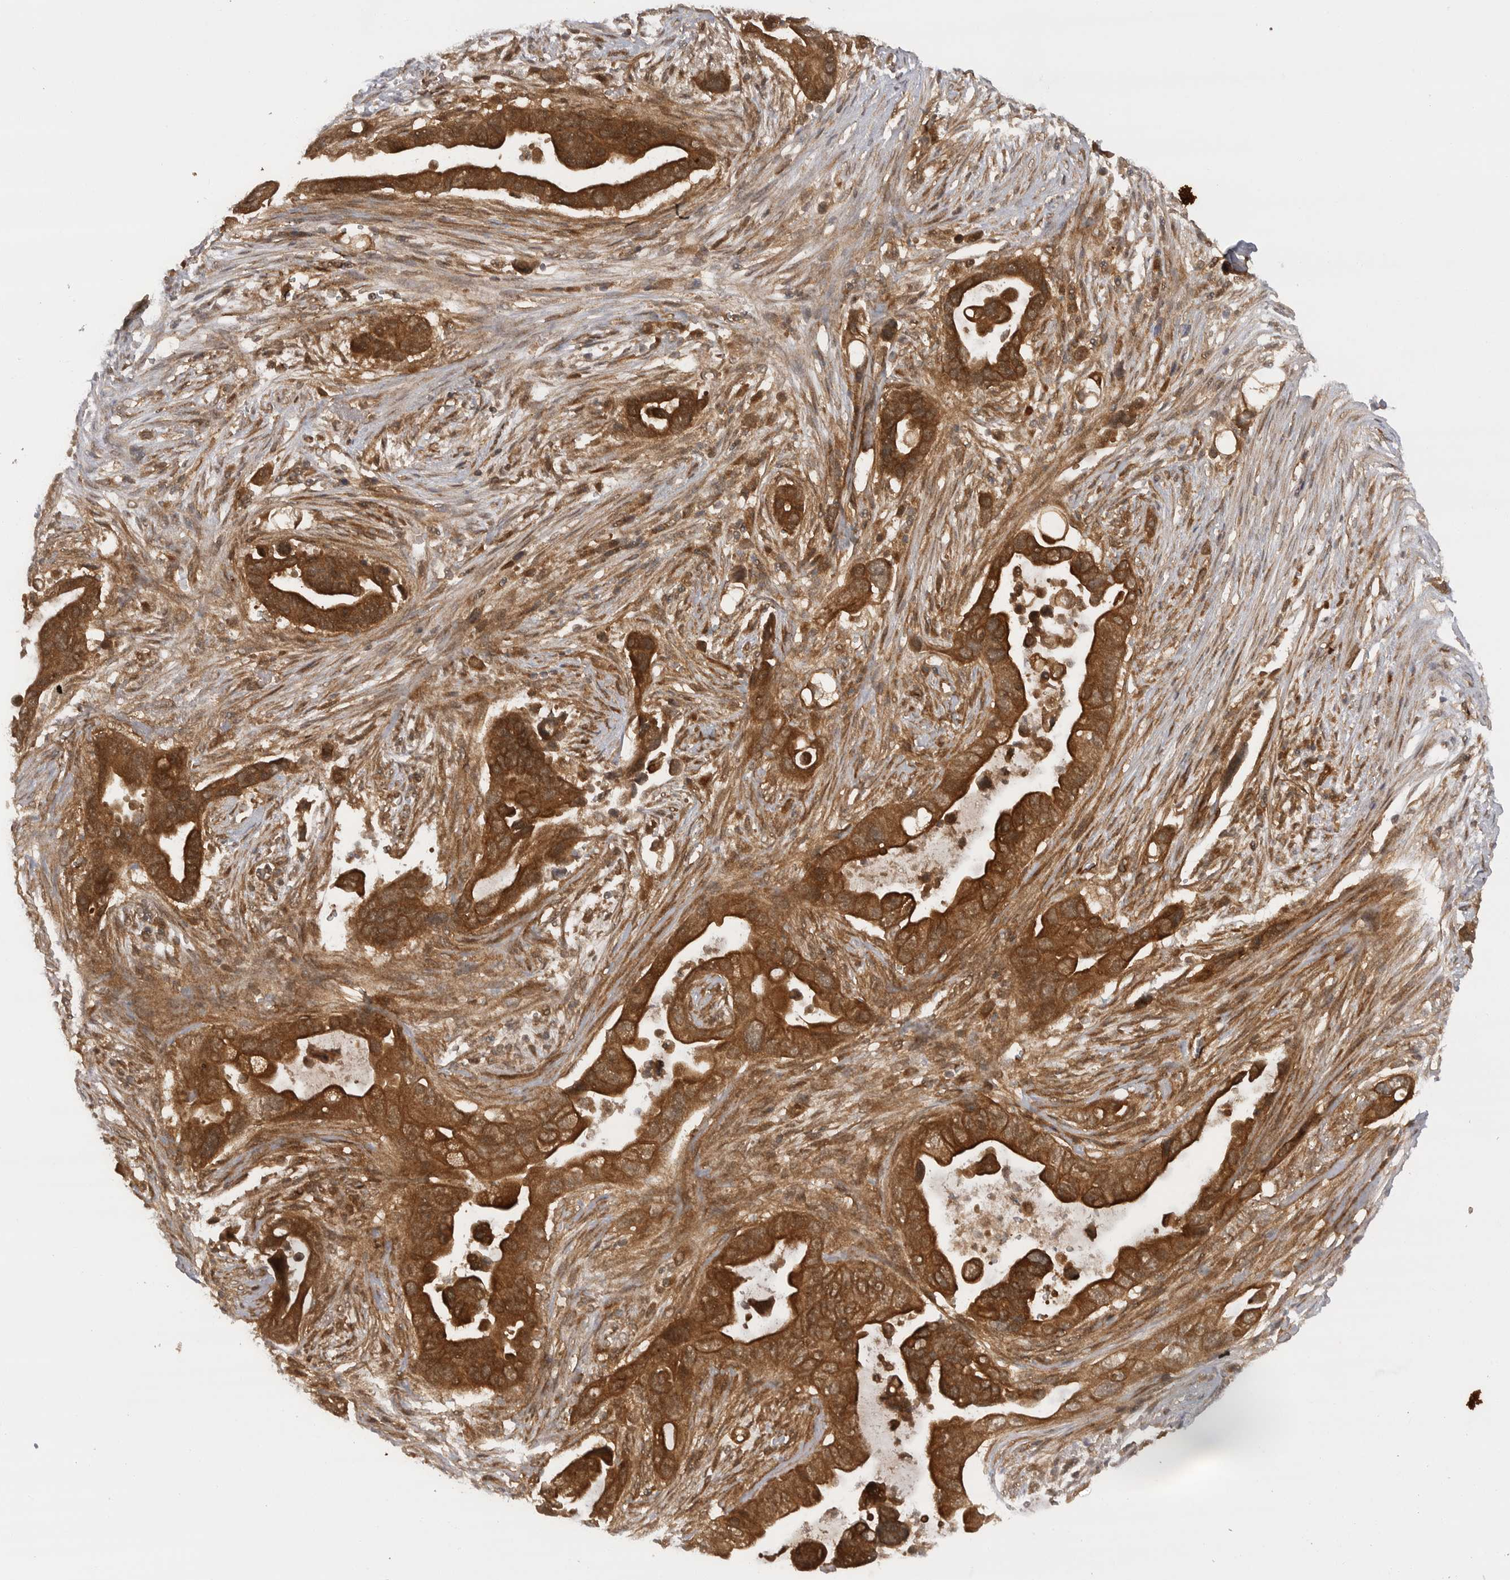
{"staining": {"intensity": "strong", "quantity": ">75%", "location": "cytoplasmic/membranous"}, "tissue": "pancreatic cancer", "cell_type": "Tumor cells", "image_type": "cancer", "snomed": [{"axis": "morphology", "description": "Adenocarcinoma, NOS"}, {"axis": "topography", "description": "Pancreas"}], "caption": "Immunohistochemistry of human pancreatic cancer shows high levels of strong cytoplasmic/membranous staining in approximately >75% of tumor cells. The protein is shown in brown color, while the nuclei are stained blue.", "gene": "PRDX4", "patient": {"sex": "female", "age": 72}}